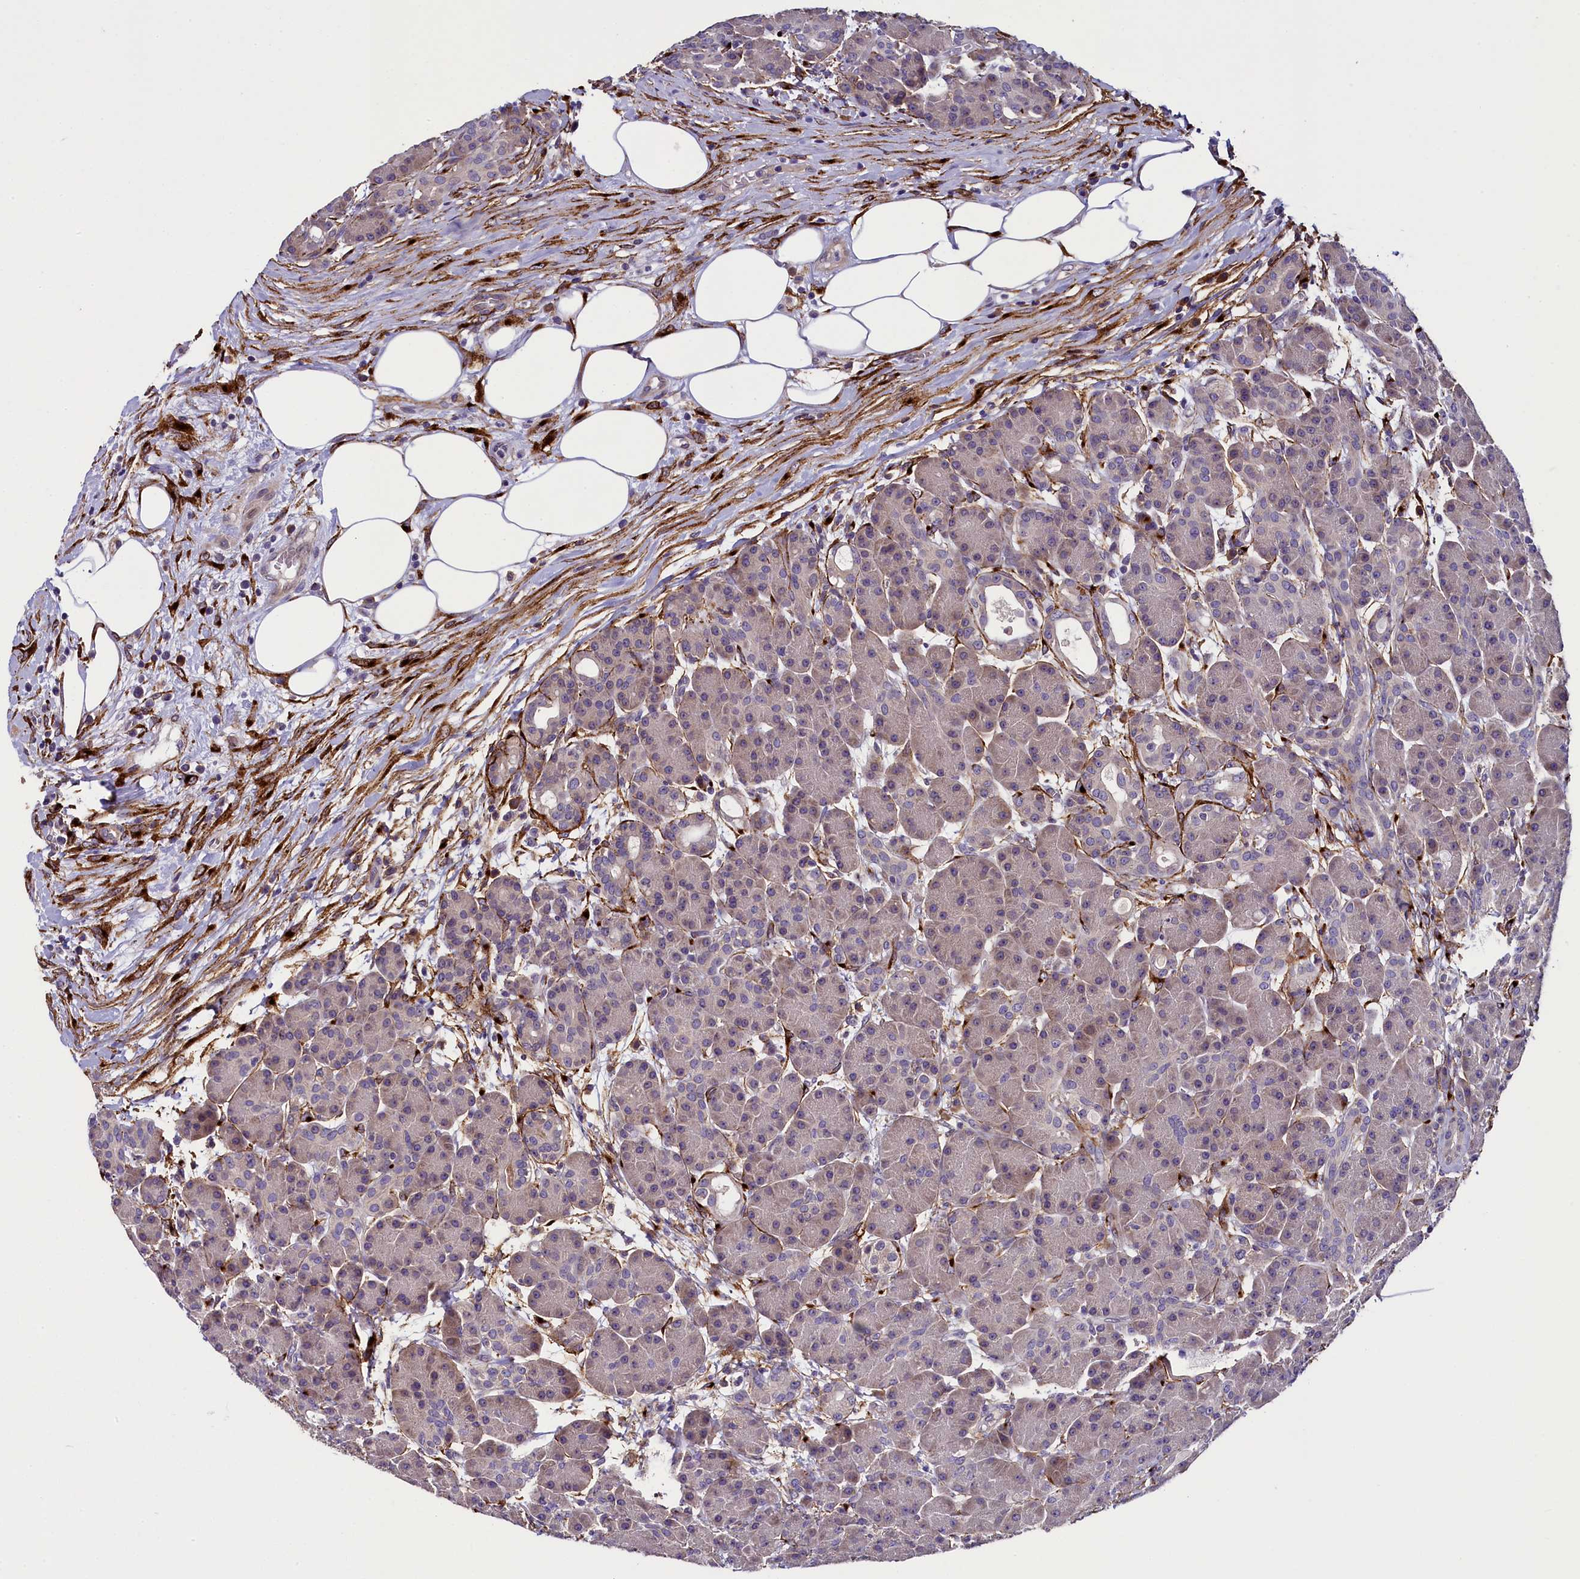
{"staining": {"intensity": "weak", "quantity": "25%-75%", "location": "cytoplasmic/membranous"}, "tissue": "pancreas", "cell_type": "Exocrine glandular cells", "image_type": "normal", "snomed": [{"axis": "morphology", "description": "Normal tissue, NOS"}, {"axis": "topography", "description": "Pancreas"}], "caption": "Exocrine glandular cells reveal low levels of weak cytoplasmic/membranous positivity in about 25%-75% of cells in unremarkable pancreas.", "gene": "MRC2", "patient": {"sex": "male", "age": 63}}